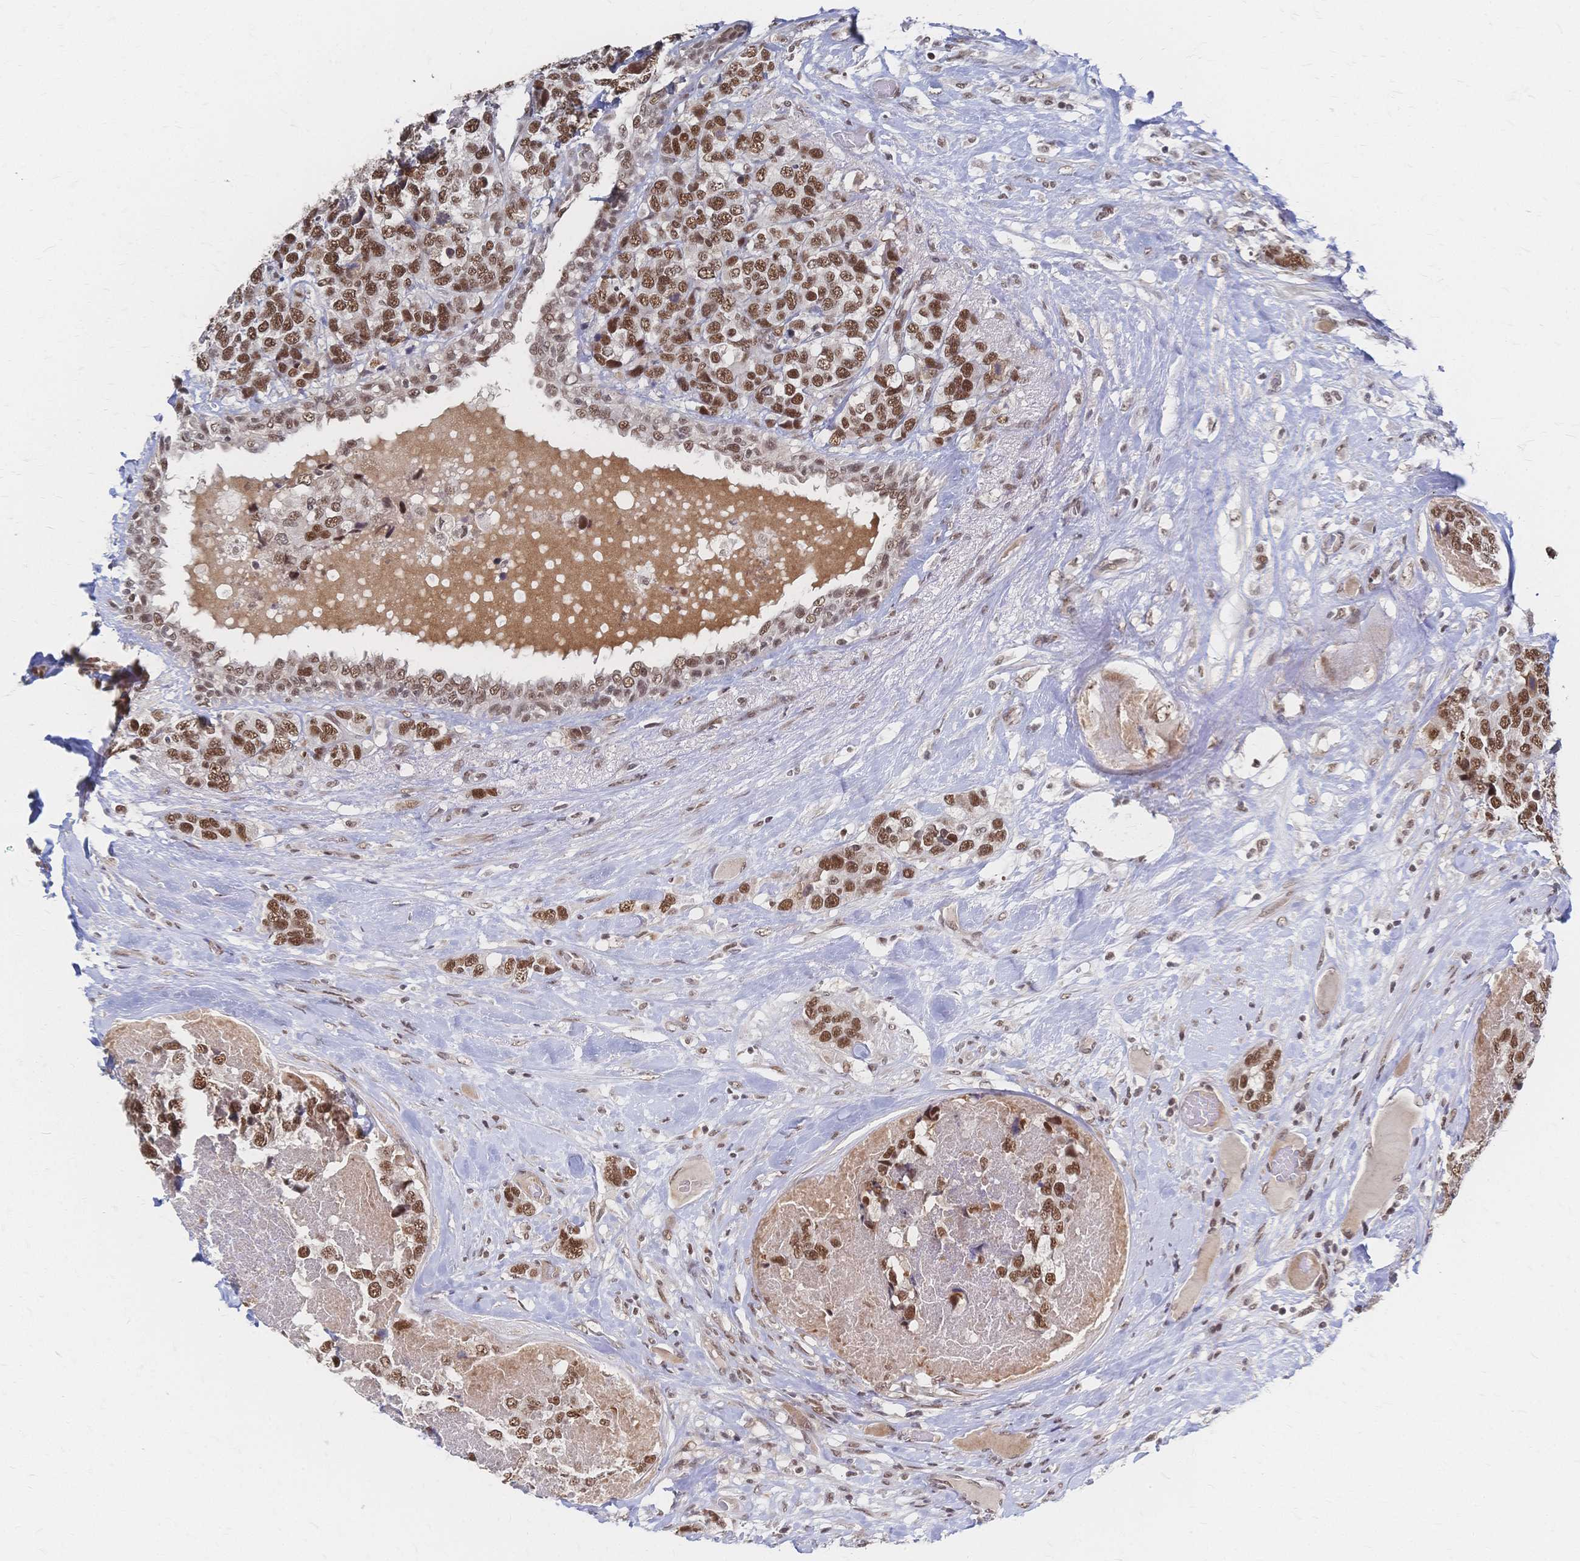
{"staining": {"intensity": "moderate", "quantity": ">75%", "location": "nuclear"}, "tissue": "breast cancer", "cell_type": "Tumor cells", "image_type": "cancer", "snomed": [{"axis": "morphology", "description": "Lobular carcinoma"}, {"axis": "topography", "description": "Breast"}], "caption": "The image exhibits immunohistochemical staining of lobular carcinoma (breast). There is moderate nuclear positivity is identified in about >75% of tumor cells. (DAB = brown stain, brightfield microscopy at high magnification).", "gene": "NELFA", "patient": {"sex": "female", "age": 59}}